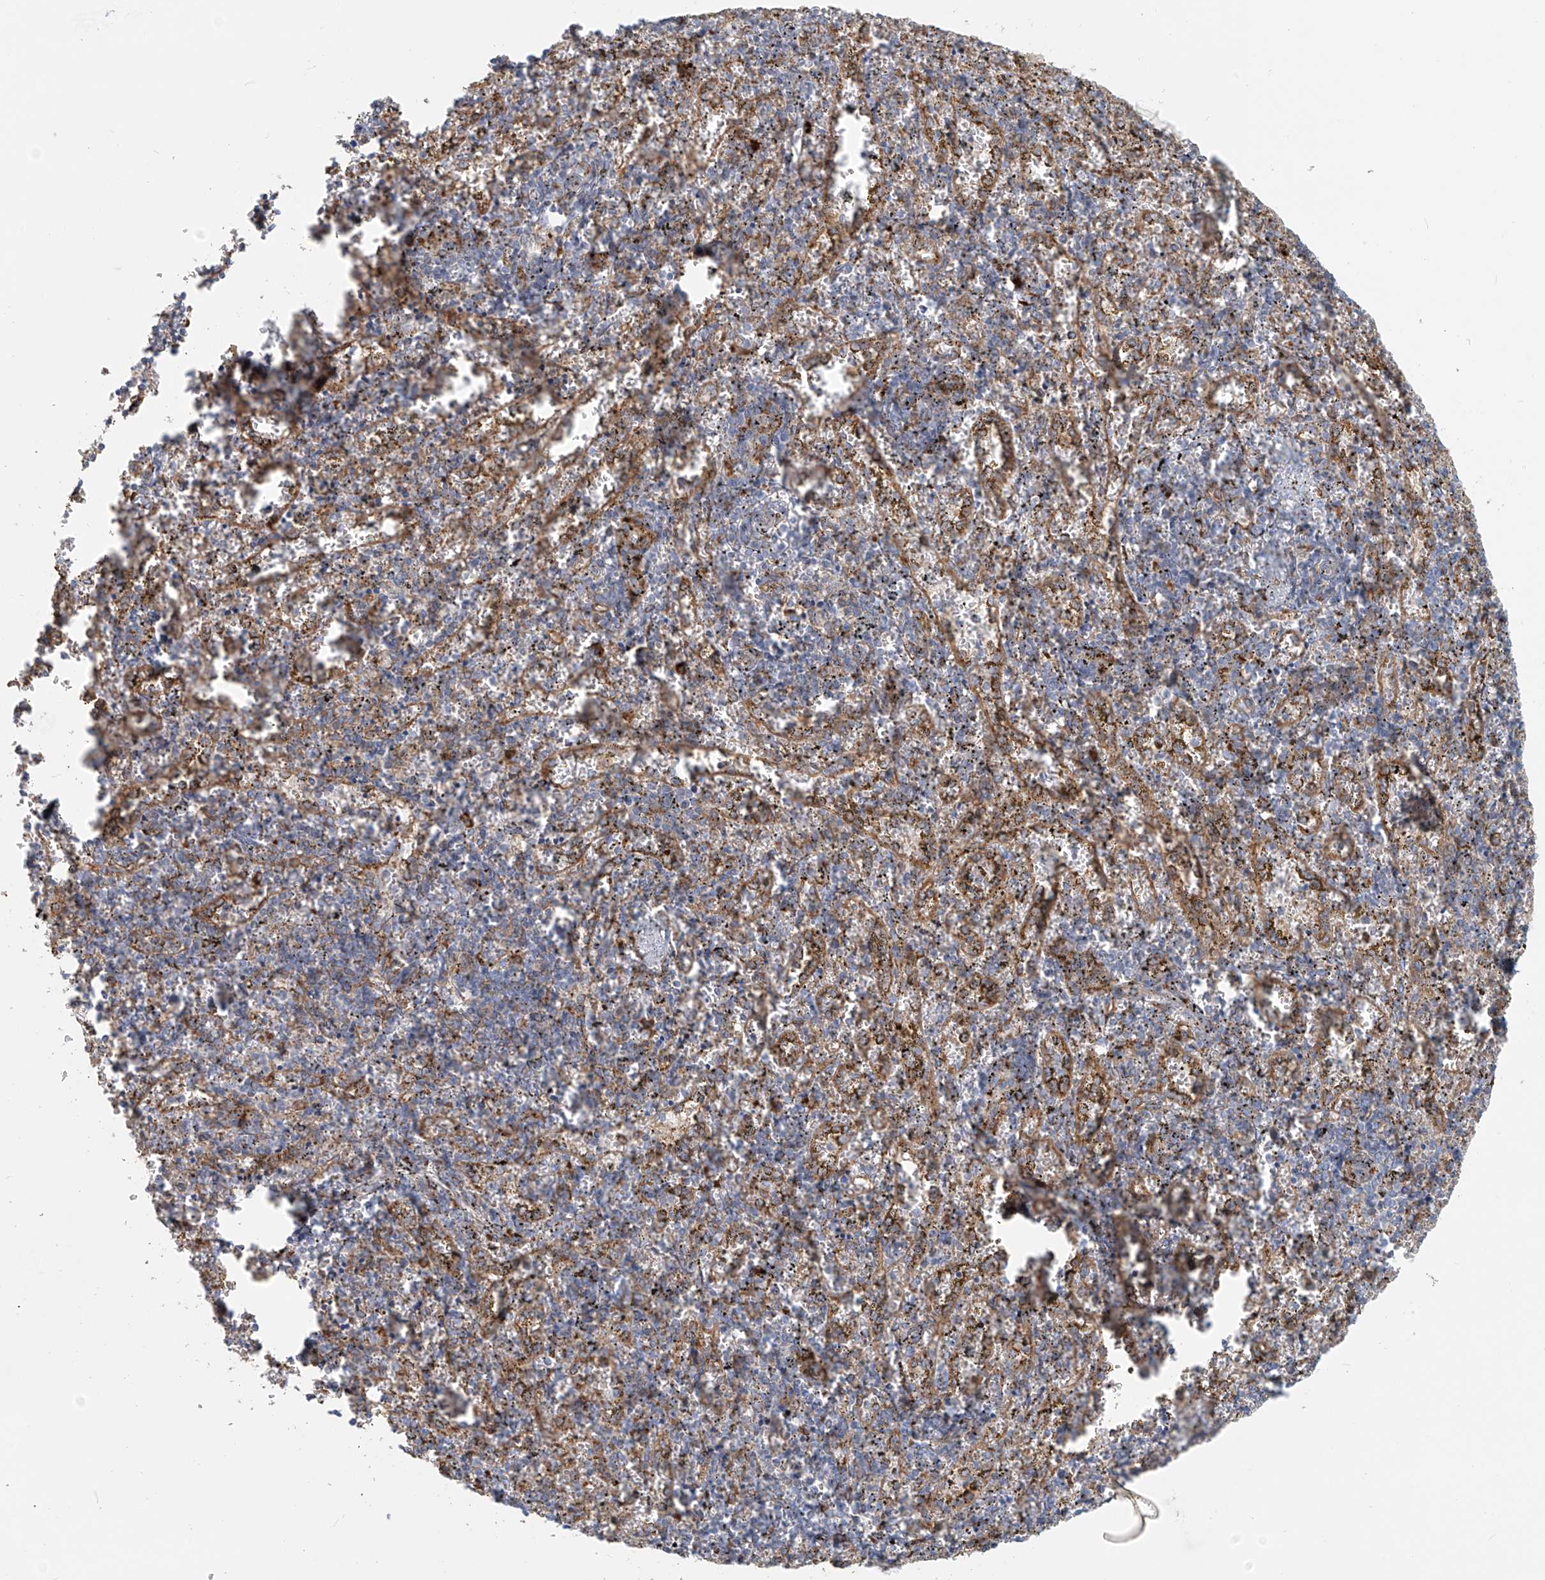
{"staining": {"intensity": "moderate", "quantity": "<25%", "location": "cytoplasmic/membranous"}, "tissue": "spleen", "cell_type": "Cells in red pulp", "image_type": "normal", "snomed": [{"axis": "morphology", "description": "Normal tissue, NOS"}, {"axis": "topography", "description": "Spleen"}], "caption": "Immunohistochemistry (IHC) of benign human spleen demonstrates low levels of moderate cytoplasmic/membranous positivity in approximately <25% of cells in red pulp.", "gene": "KATNIP", "patient": {"sex": "male", "age": 11}}